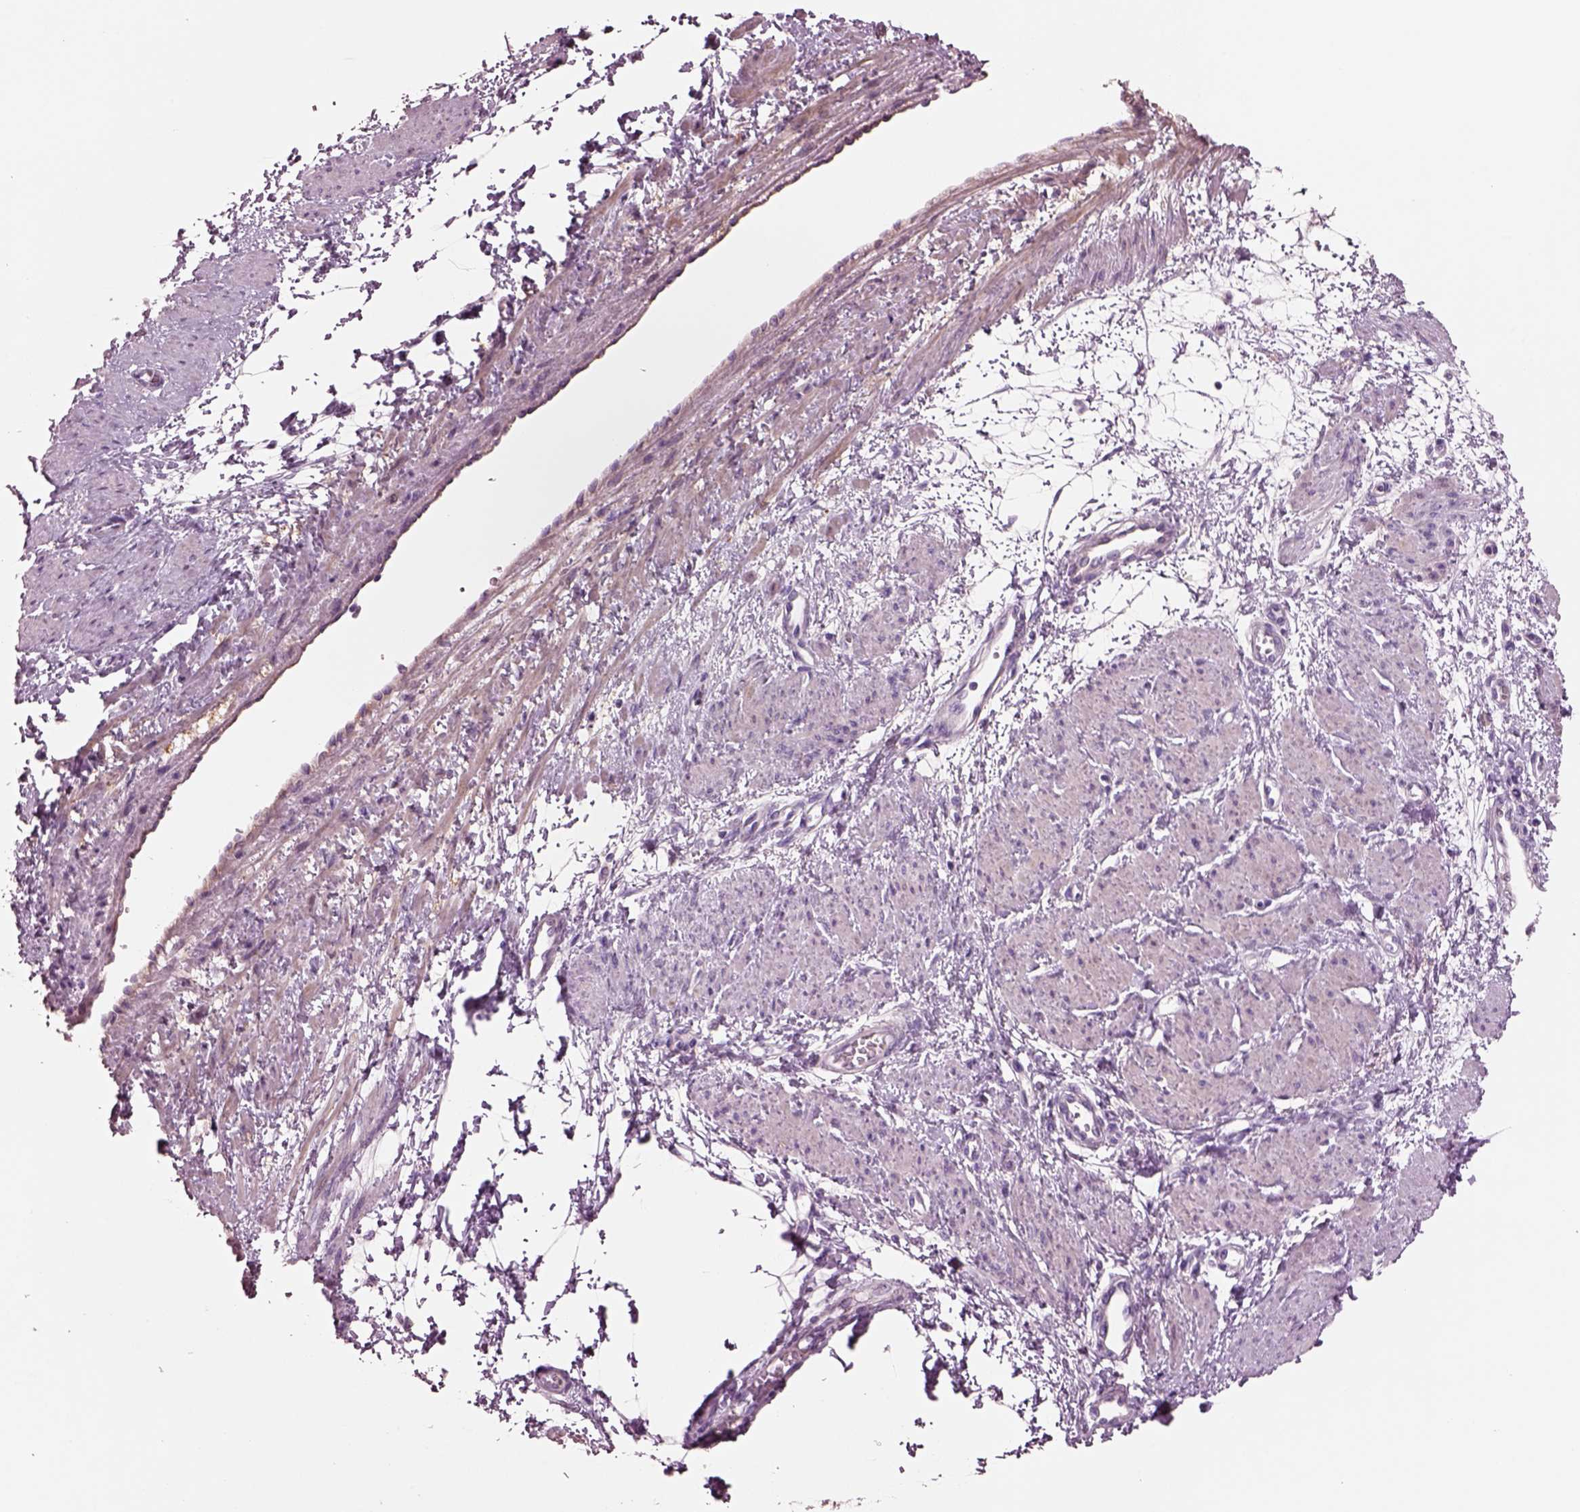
{"staining": {"intensity": "moderate", "quantity": "25%-75%", "location": "cytoplasmic/membranous"}, "tissue": "smooth muscle", "cell_type": "Smooth muscle cells", "image_type": "normal", "snomed": [{"axis": "morphology", "description": "Normal tissue, NOS"}, {"axis": "topography", "description": "Smooth muscle"}, {"axis": "topography", "description": "Uterus"}], "caption": "The photomicrograph demonstrates immunohistochemical staining of normal smooth muscle. There is moderate cytoplasmic/membranous expression is identified in about 25%-75% of smooth muscle cells. The staining was performed using DAB, with brown indicating positive protein expression. Nuclei are stained blue with hematoxylin.", "gene": "PLPP7", "patient": {"sex": "female", "age": 39}}